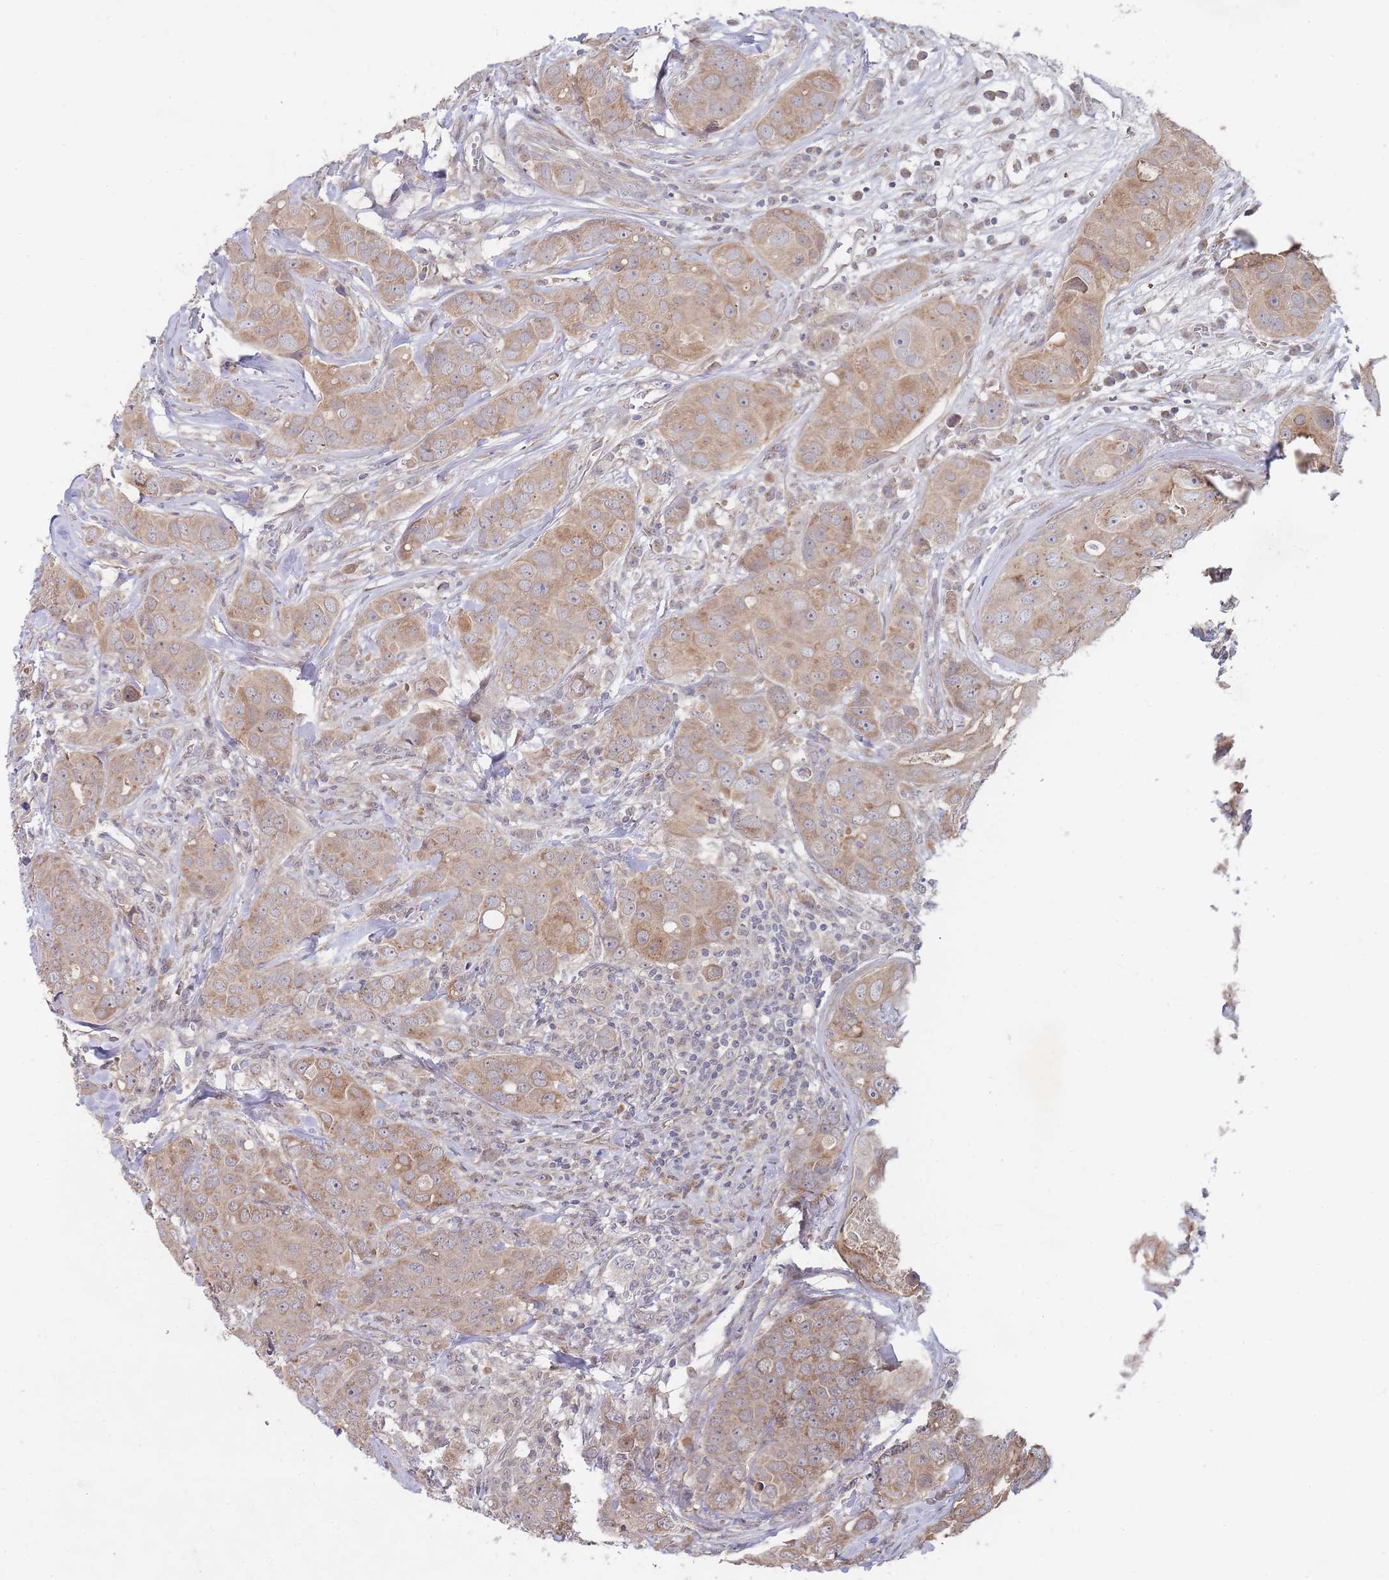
{"staining": {"intensity": "moderate", "quantity": ">75%", "location": "cytoplasmic/membranous"}, "tissue": "breast cancer", "cell_type": "Tumor cells", "image_type": "cancer", "snomed": [{"axis": "morphology", "description": "Duct carcinoma"}, {"axis": "topography", "description": "Breast"}], "caption": "A brown stain highlights moderate cytoplasmic/membranous expression of a protein in breast cancer tumor cells.", "gene": "SLC35F5", "patient": {"sex": "female", "age": 43}}